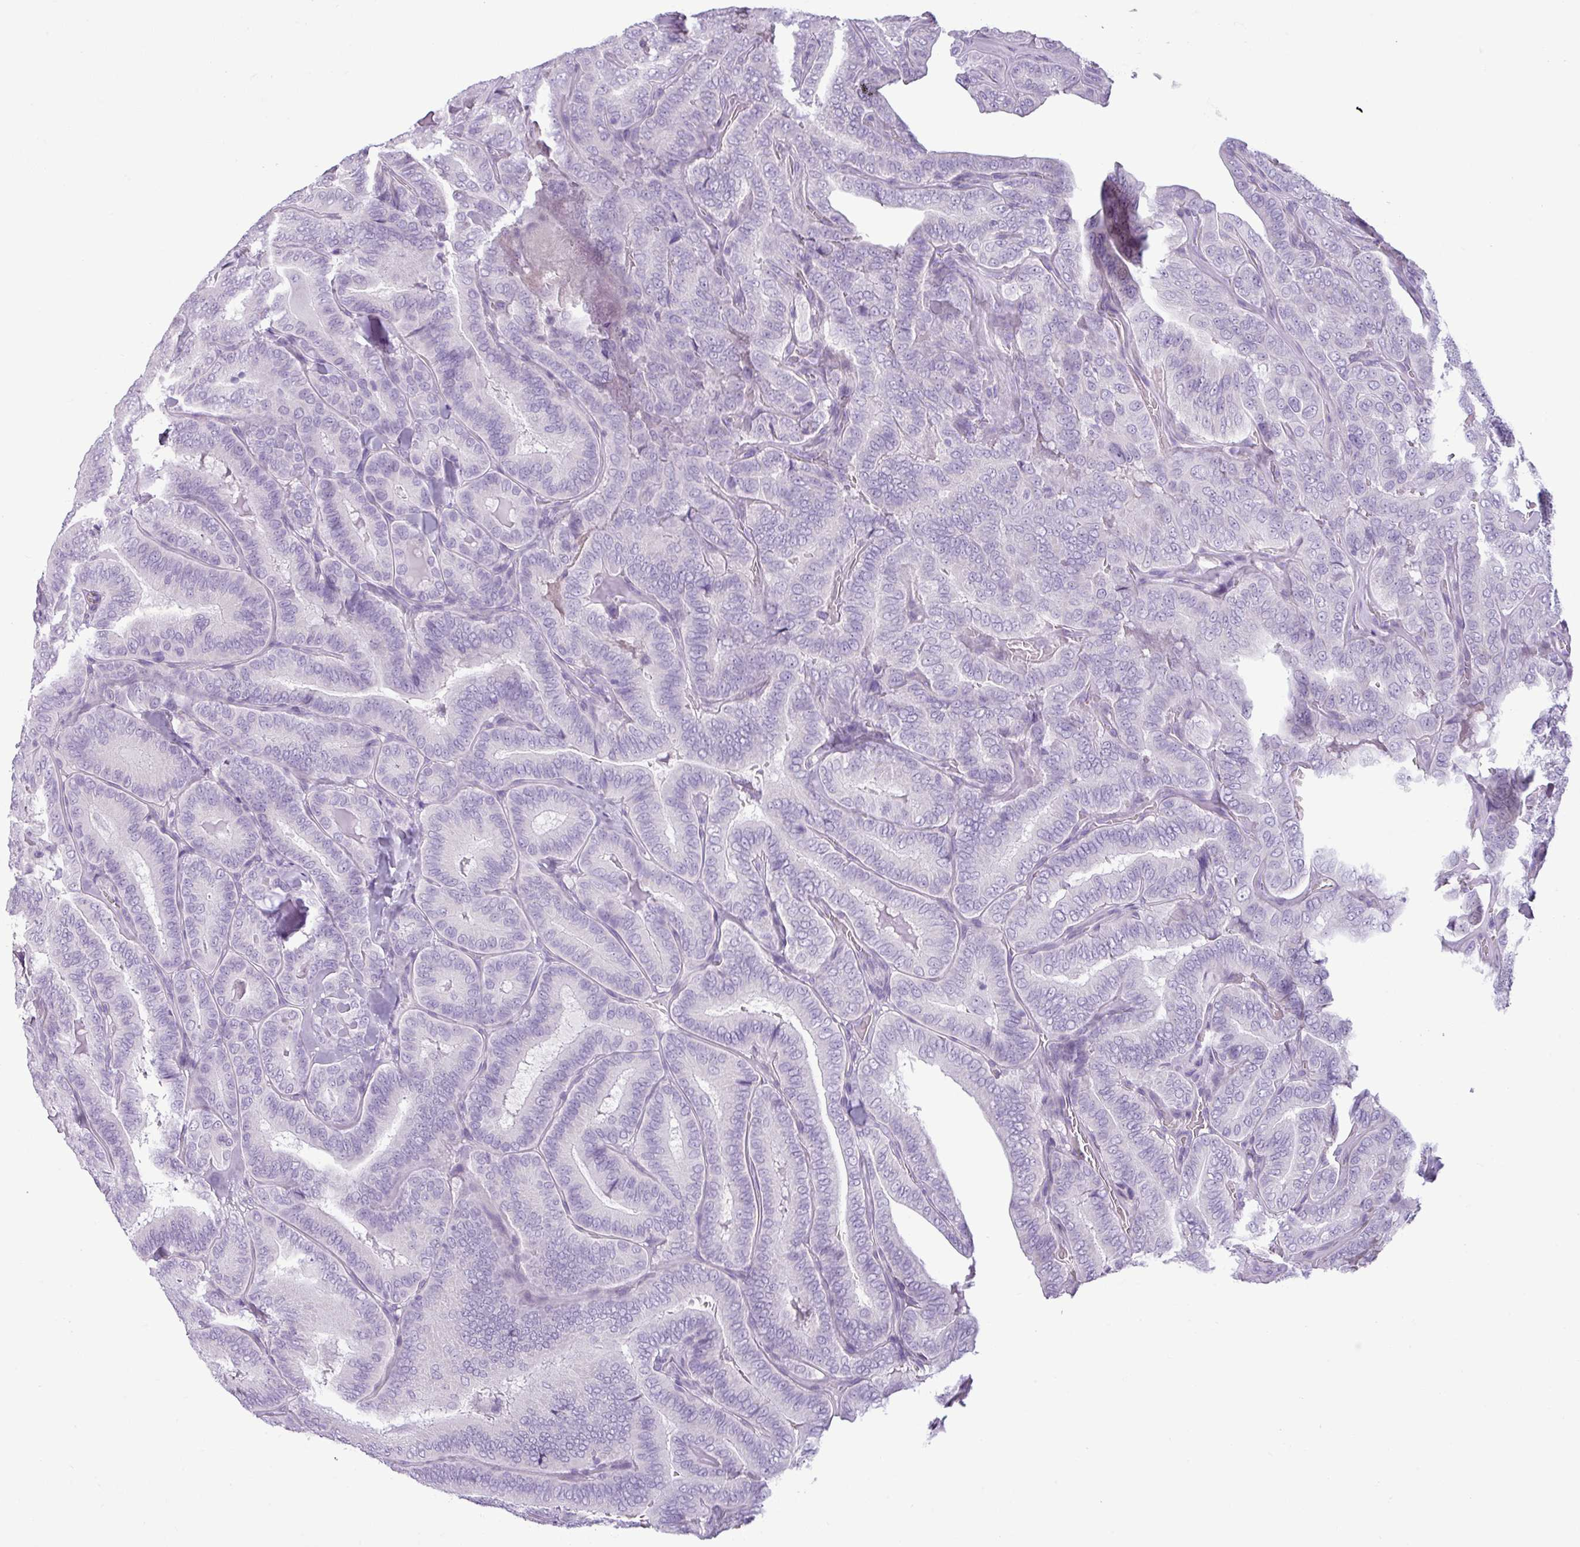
{"staining": {"intensity": "negative", "quantity": "none", "location": "none"}, "tissue": "thyroid cancer", "cell_type": "Tumor cells", "image_type": "cancer", "snomed": [{"axis": "morphology", "description": "Papillary adenocarcinoma, NOS"}, {"axis": "topography", "description": "Thyroid gland"}], "caption": "The immunohistochemistry image has no significant staining in tumor cells of thyroid cancer tissue.", "gene": "CDH16", "patient": {"sex": "male", "age": 61}}